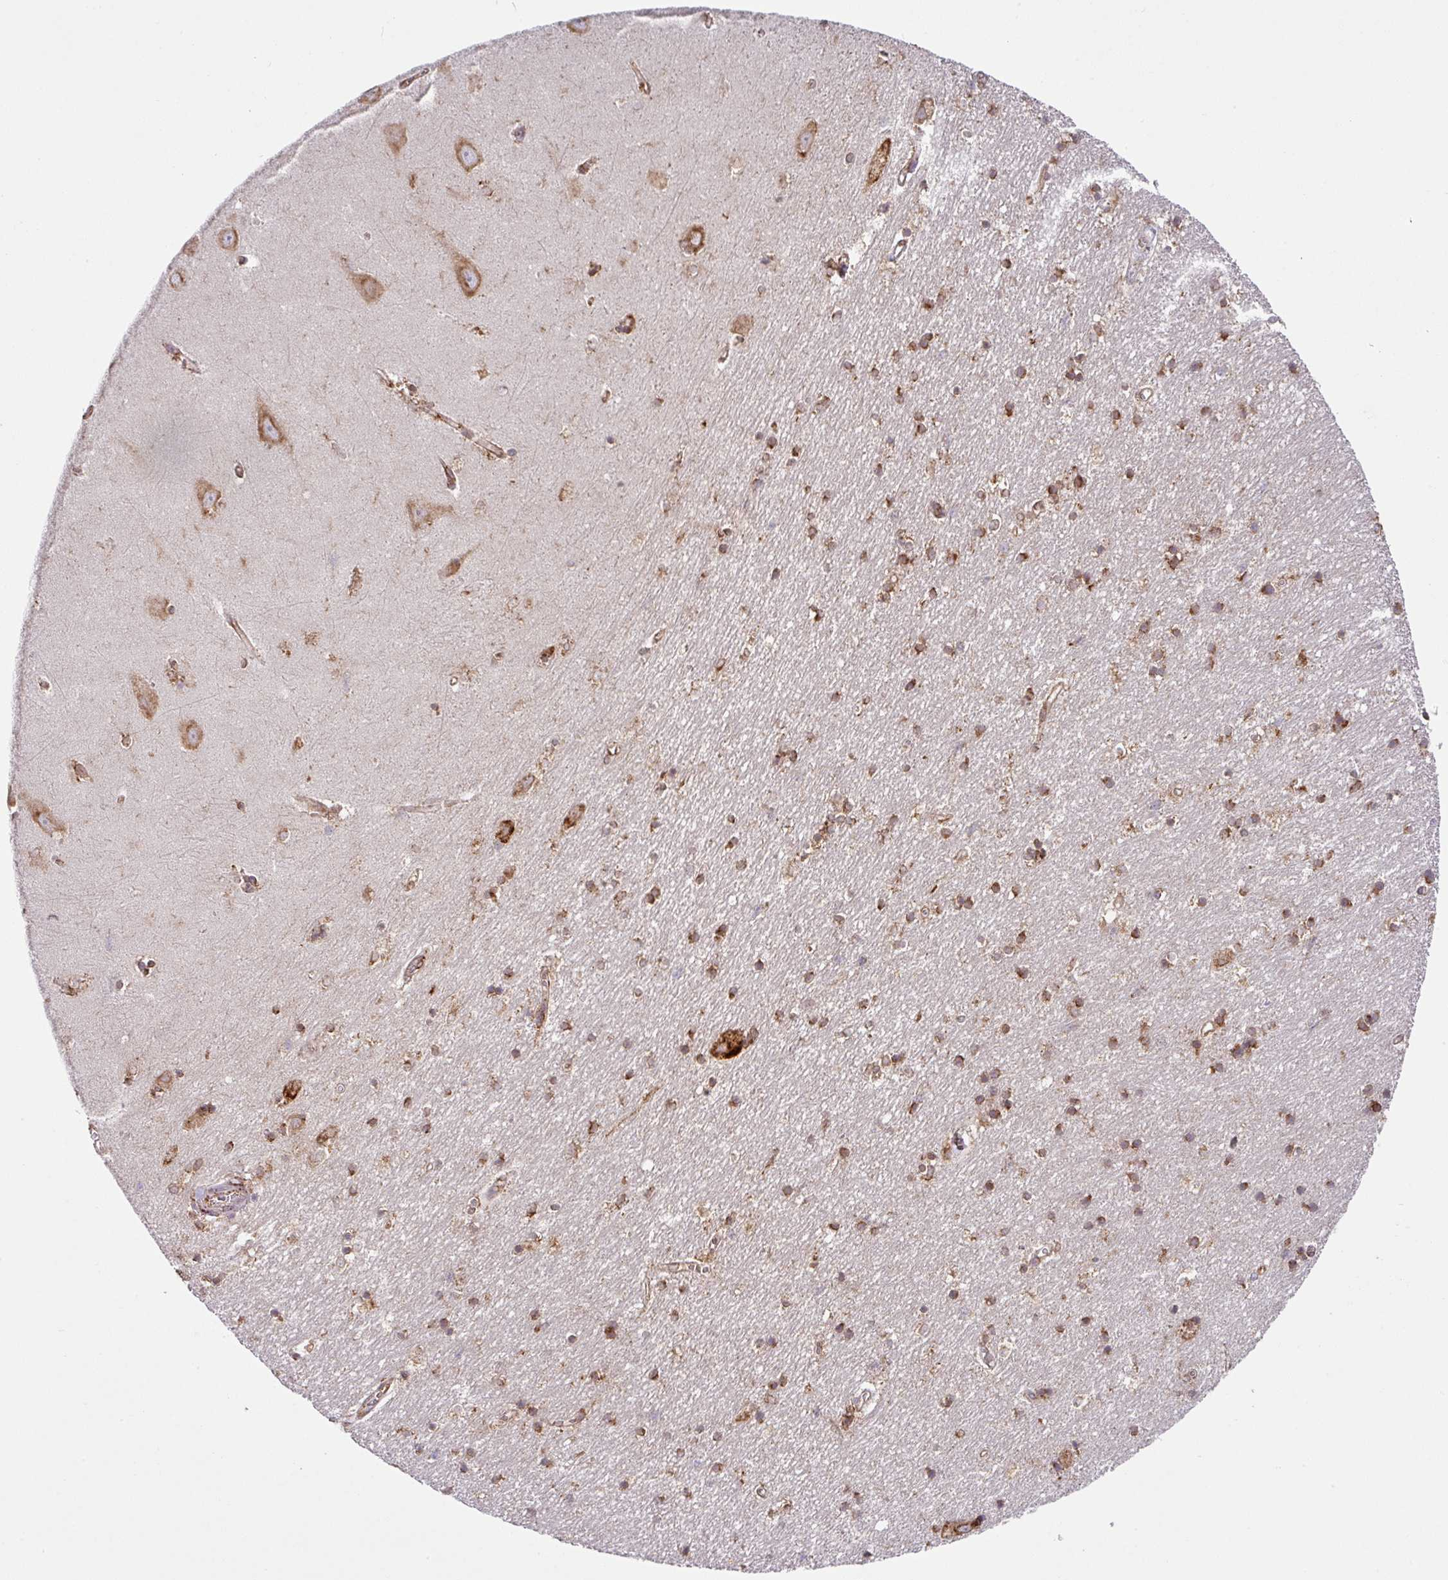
{"staining": {"intensity": "strong", "quantity": ">75%", "location": "cytoplasmic/membranous"}, "tissue": "hippocampus", "cell_type": "Glial cells", "image_type": "normal", "snomed": [{"axis": "morphology", "description": "Normal tissue, NOS"}, {"axis": "topography", "description": "Hippocampus"}], "caption": "DAB (3,3'-diaminobenzidine) immunohistochemical staining of unremarkable hippocampus exhibits strong cytoplasmic/membranous protein expression in approximately >75% of glial cells. (DAB IHC with brightfield microscopy, high magnification).", "gene": "SLC39A7", "patient": {"sex": "female", "age": 64}}